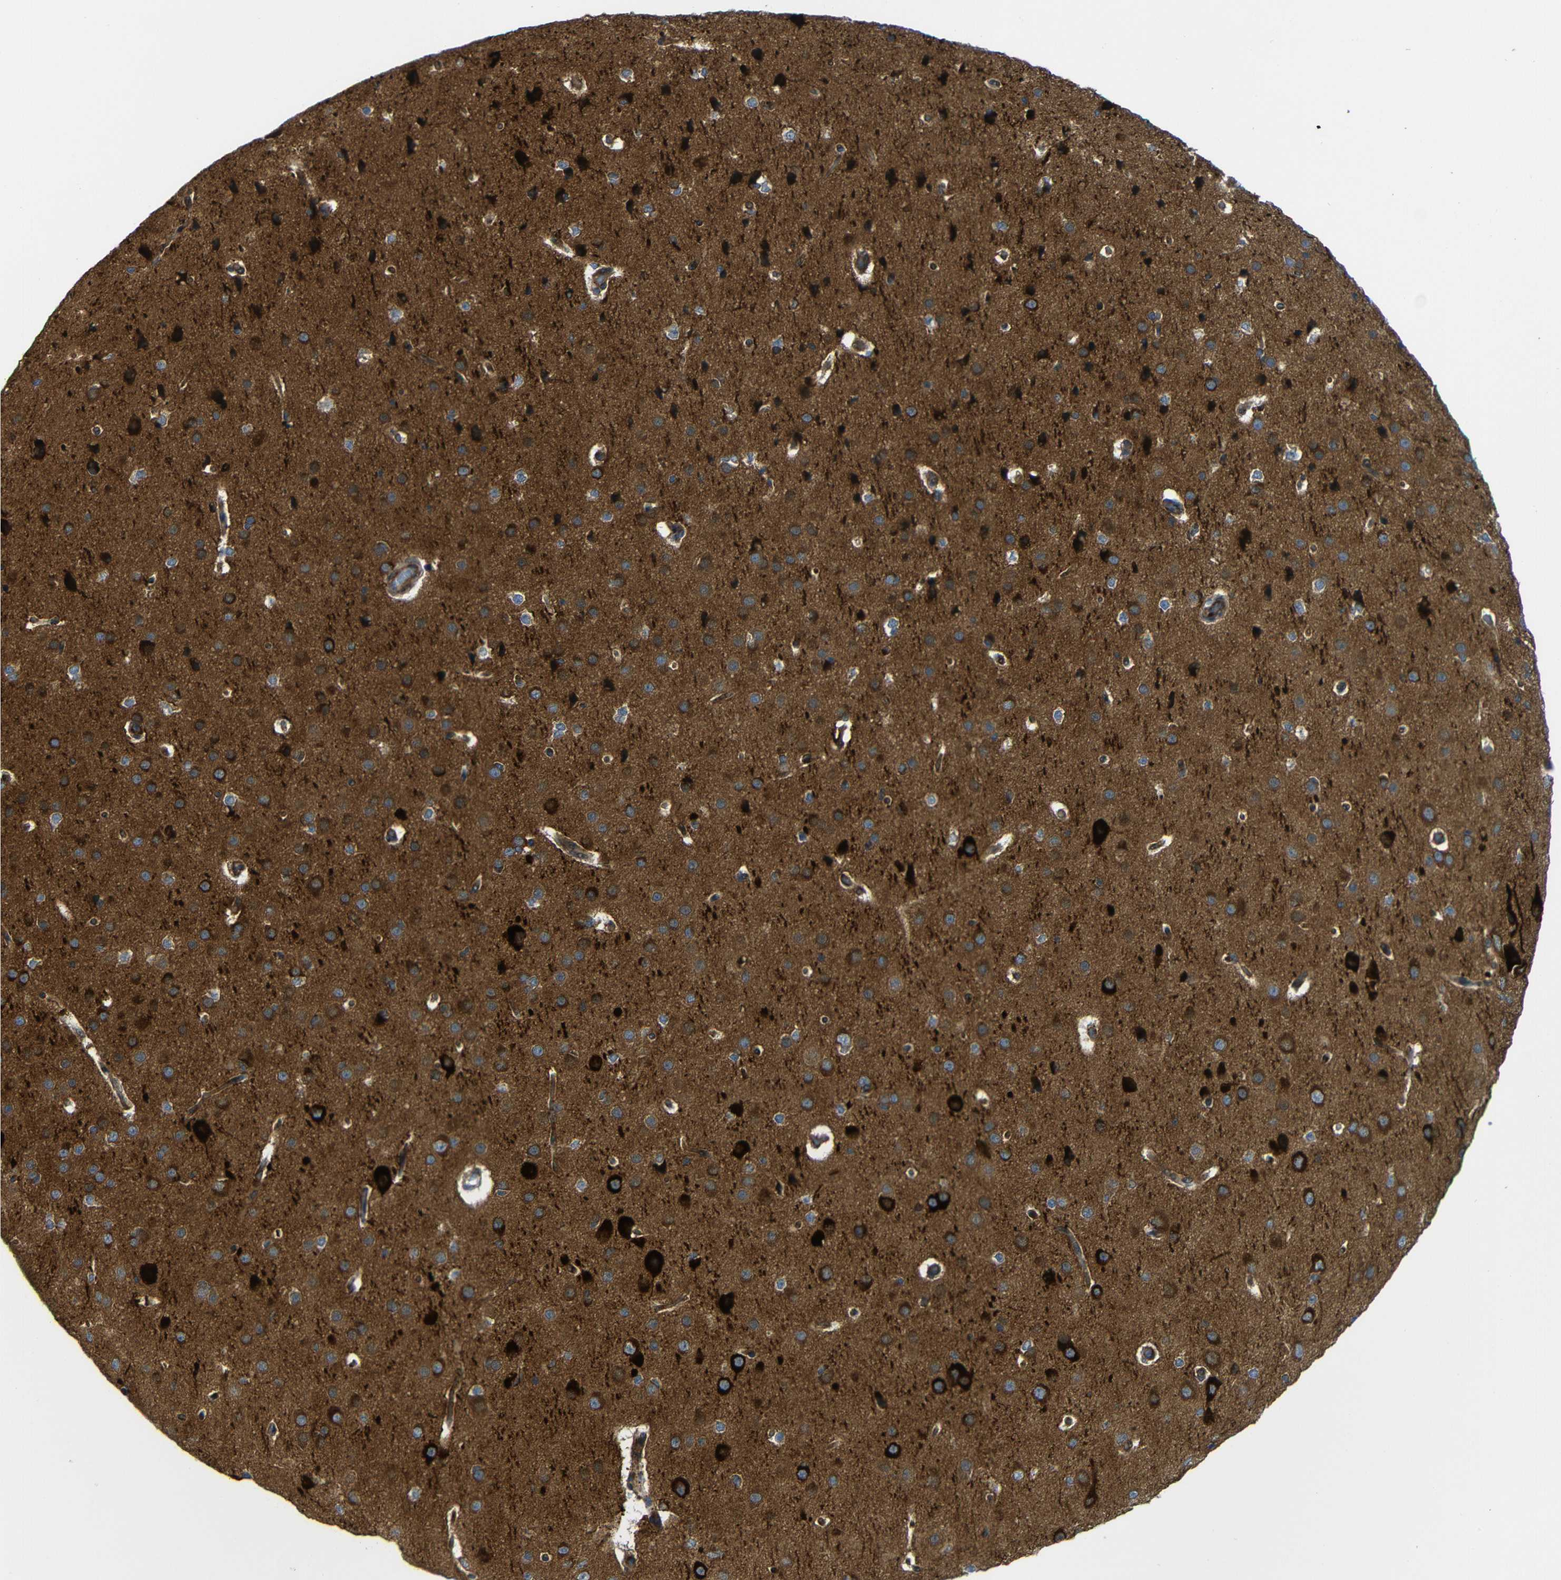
{"staining": {"intensity": "moderate", "quantity": ">75%", "location": "cytoplasmic/membranous"}, "tissue": "cerebral cortex", "cell_type": "Endothelial cells", "image_type": "normal", "snomed": [{"axis": "morphology", "description": "Normal tissue, NOS"}, {"axis": "morphology", "description": "Developmental malformation"}, {"axis": "topography", "description": "Cerebral cortex"}], "caption": "Protein expression analysis of unremarkable cerebral cortex reveals moderate cytoplasmic/membranous positivity in about >75% of endothelial cells.", "gene": "PARP14", "patient": {"sex": "female", "age": 30}}